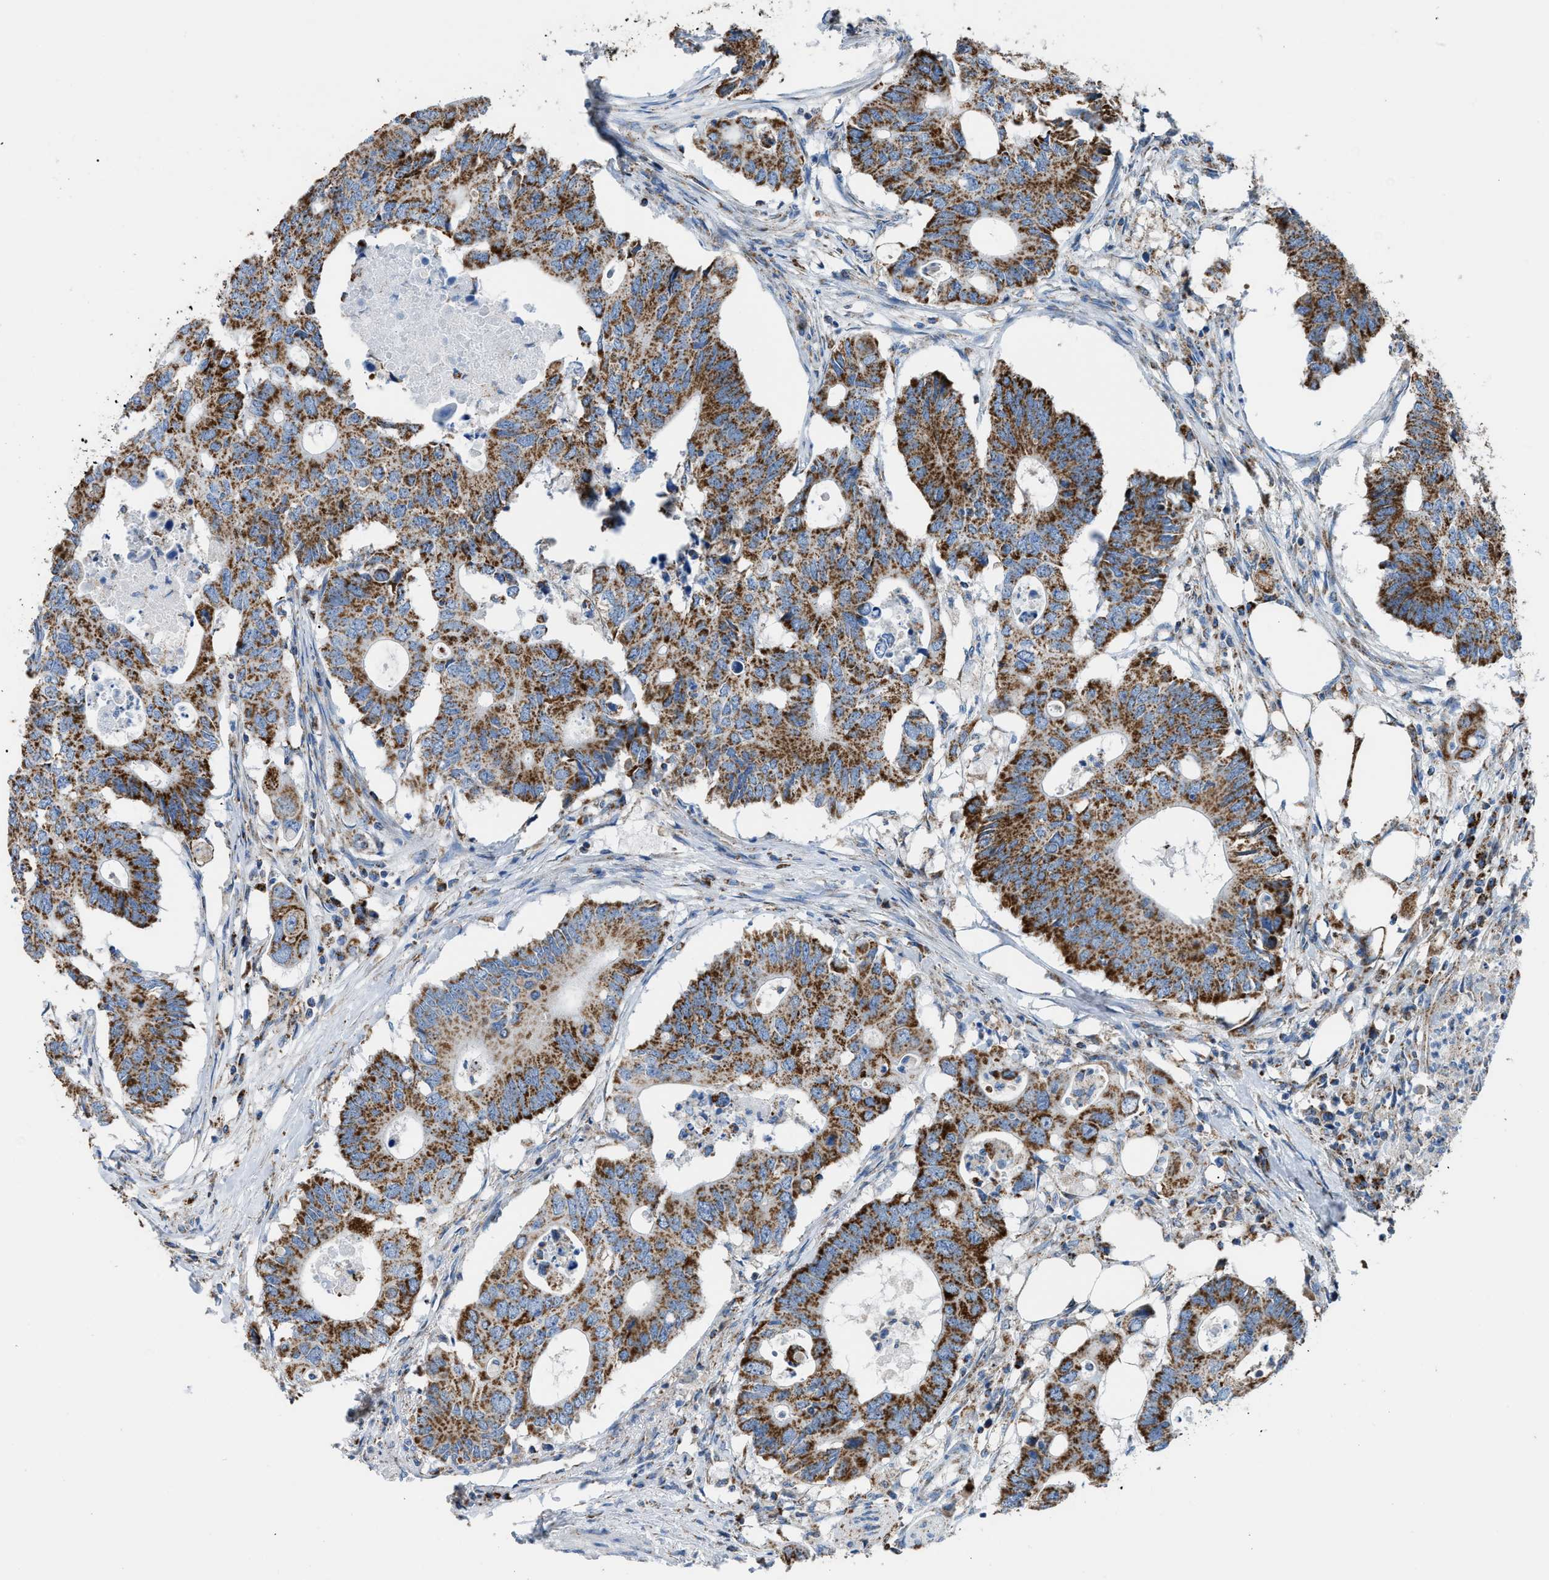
{"staining": {"intensity": "strong", "quantity": ">75%", "location": "cytoplasmic/membranous"}, "tissue": "colorectal cancer", "cell_type": "Tumor cells", "image_type": "cancer", "snomed": [{"axis": "morphology", "description": "Adenocarcinoma, NOS"}, {"axis": "topography", "description": "Colon"}], "caption": "IHC image of human colorectal adenocarcinoma stained for a protein (brown), which demonstrates high levels of strong cytoplasmic/membranous positivity in approximately >75% of tumor cells.", "gene": "ETFB", "patient": {"sex": "male", "age": 71}}